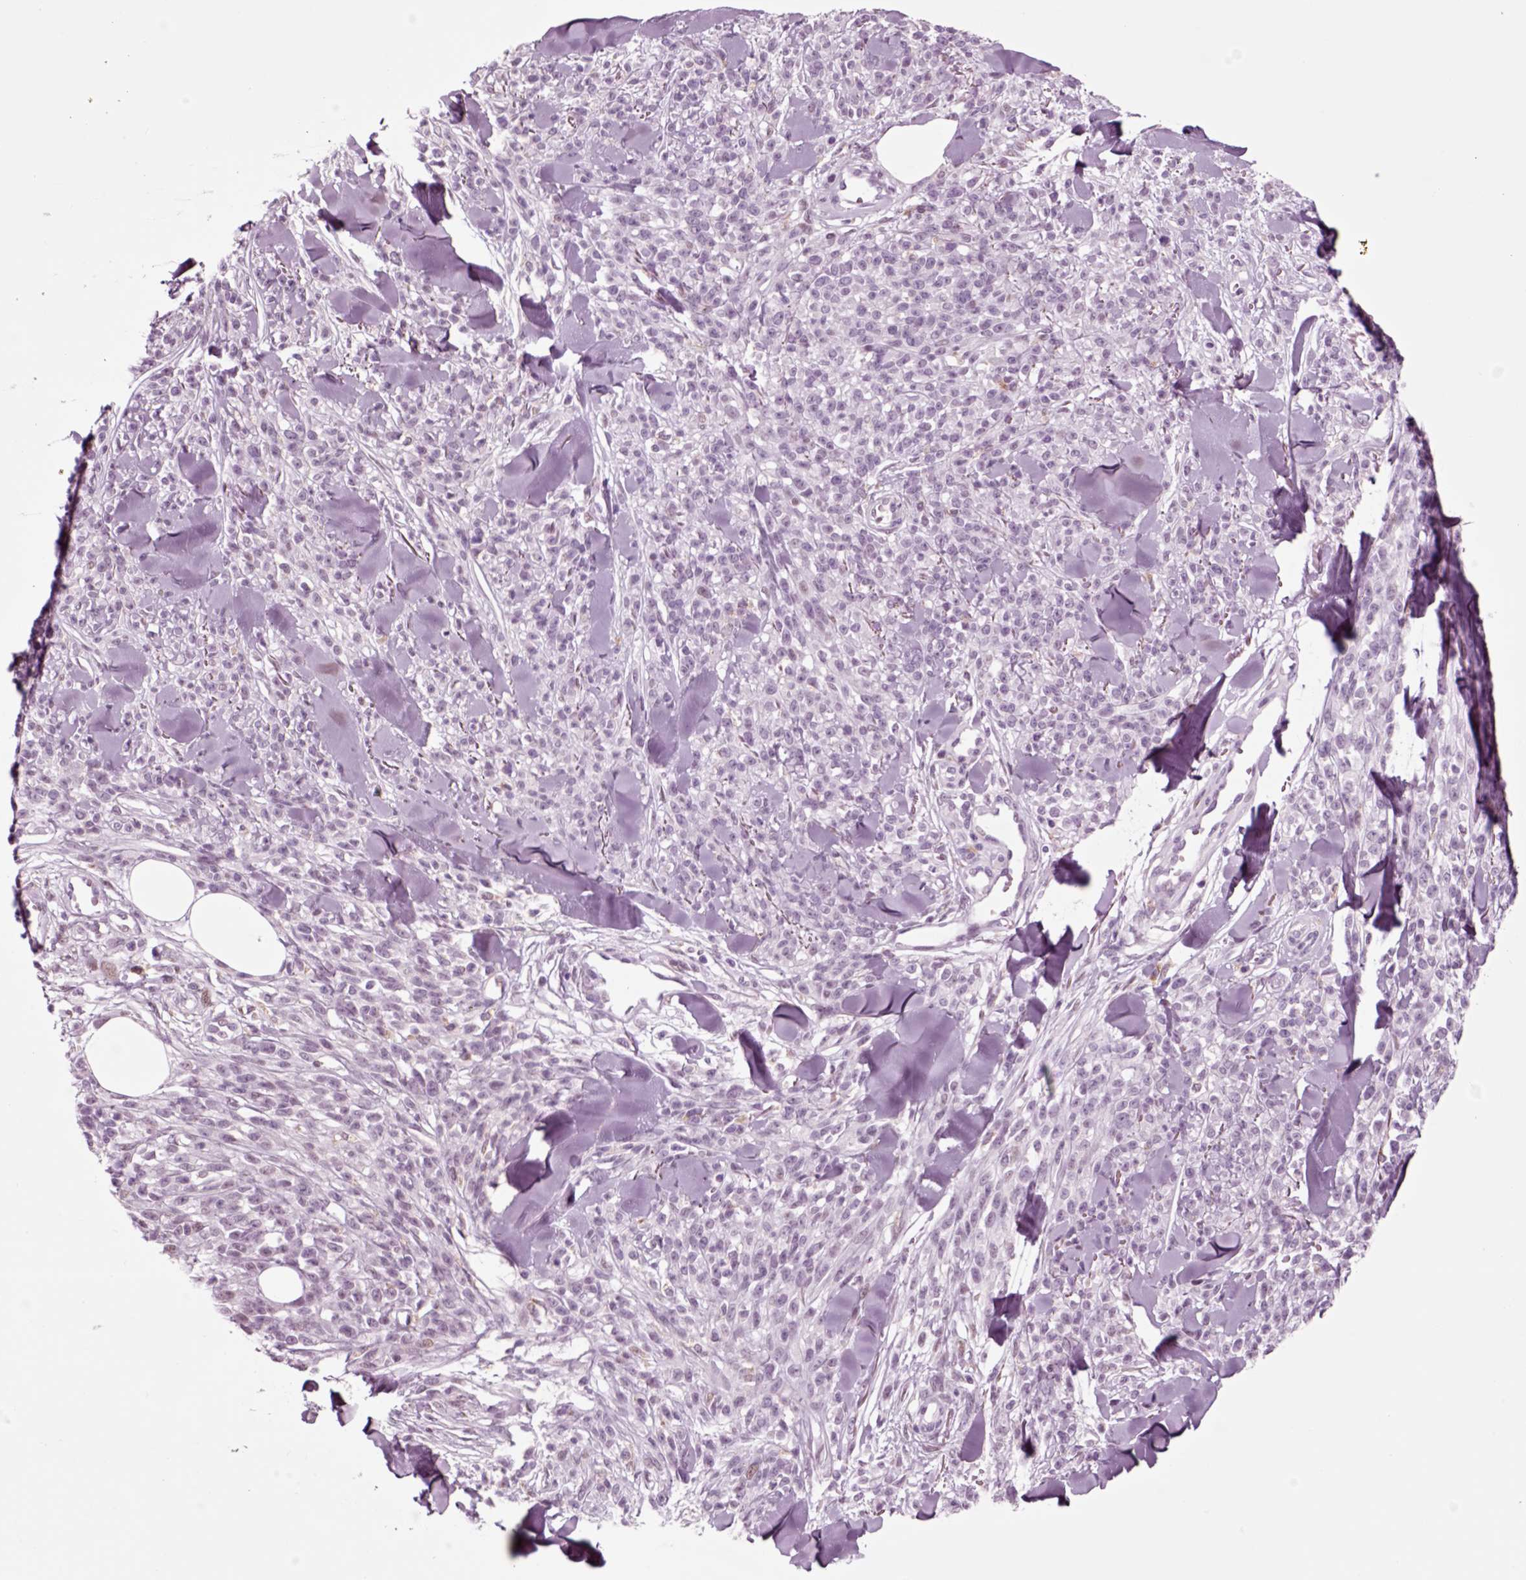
{"staining": {"intensity": "negative", "quantity": "none", "location": "none"}, "tissue": "melanoma", "cell_type": "Tumor cells", "image_type": "cancer", "snomed": [{"axis": "morphology", "description": "Malignant melanoma, NOS"}, {"axis": "topography", "description": "Skin"}, {"axis": "topography", "description": "Skin of trunk"}], "caption": "Immunohistochemical staining of melanoma reveals no significant expression in tumor cells.", "gene": "CHGB", "patient": {"sex": "male", "age": 74}}